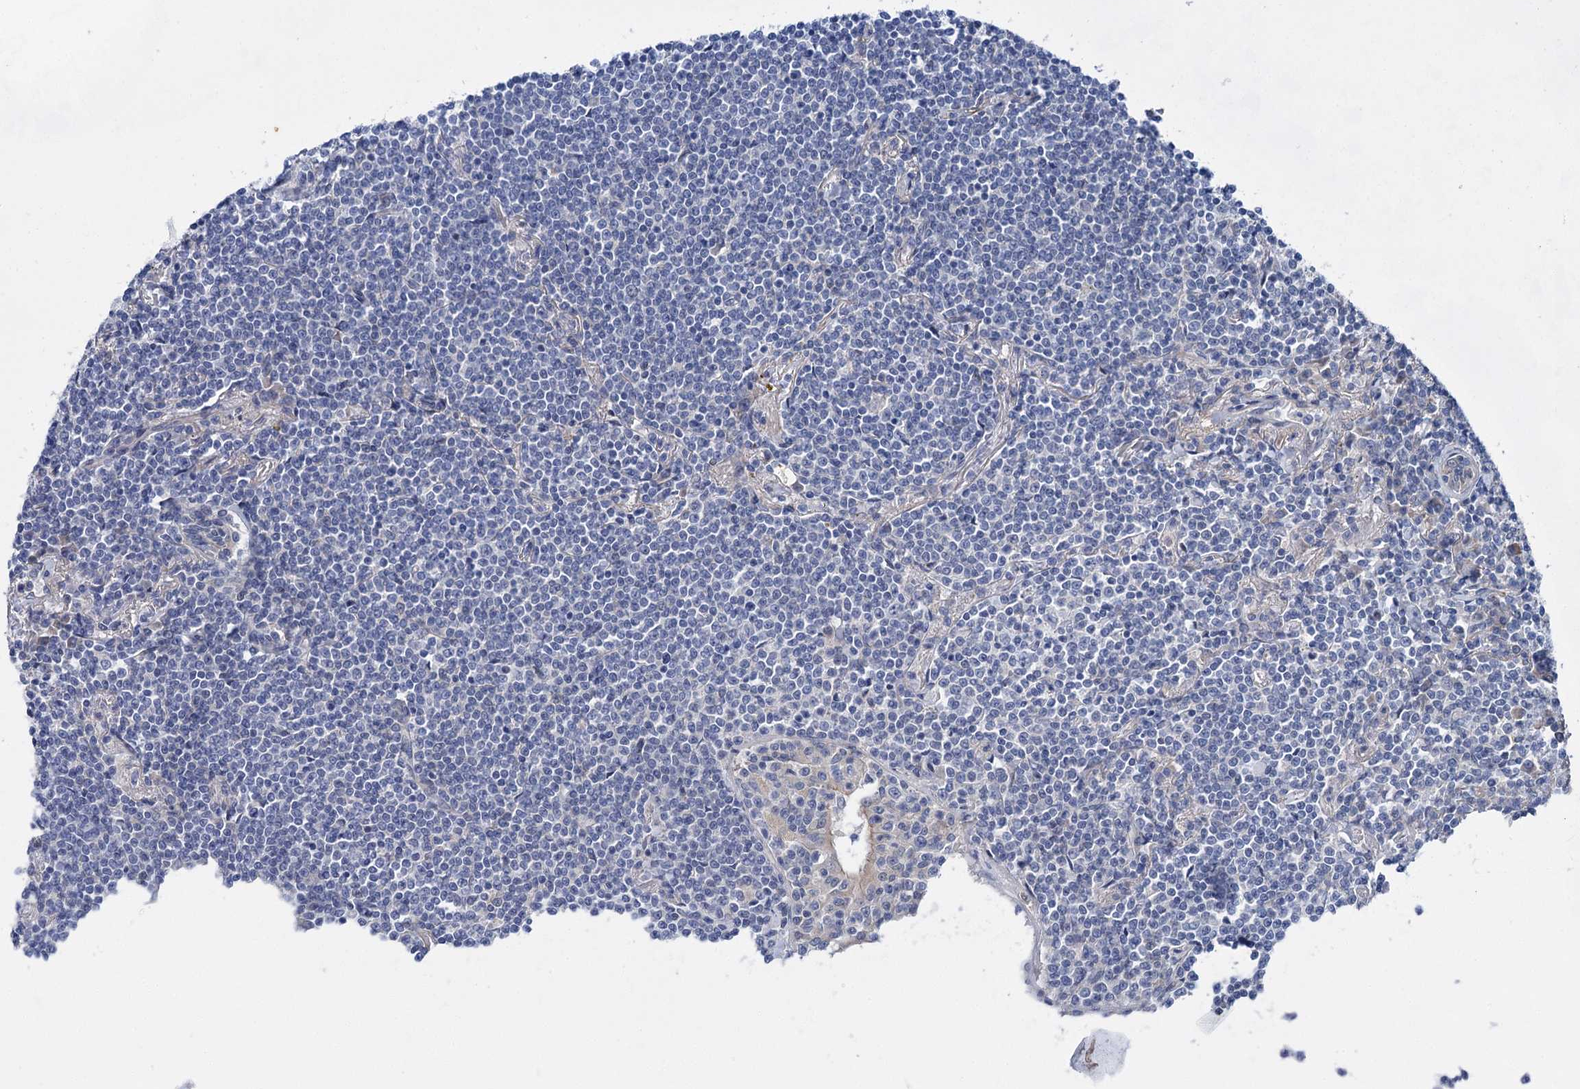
{"staining": {"intensity": "negative", "quantity": "none", "location": "none"}, "tissue": "lymphoma", "cell_type": "Tumor cells", "image_type": "cancer", "snomed": [{"axis": "morphology", "description": "Malignant lymphoma, non-Hodgkin's type, Low grade"}, {"axis": "topography", "description": "Lung"}], "caption": "This image is of lymphoma stained with immunohistochemistry (IHC) to label a protein in brown with the nuclei are counter-stained blue. There is no positivity in tumor cells.", "gene": "MORN3", "patient": {"sex": "female", "age": 71}}